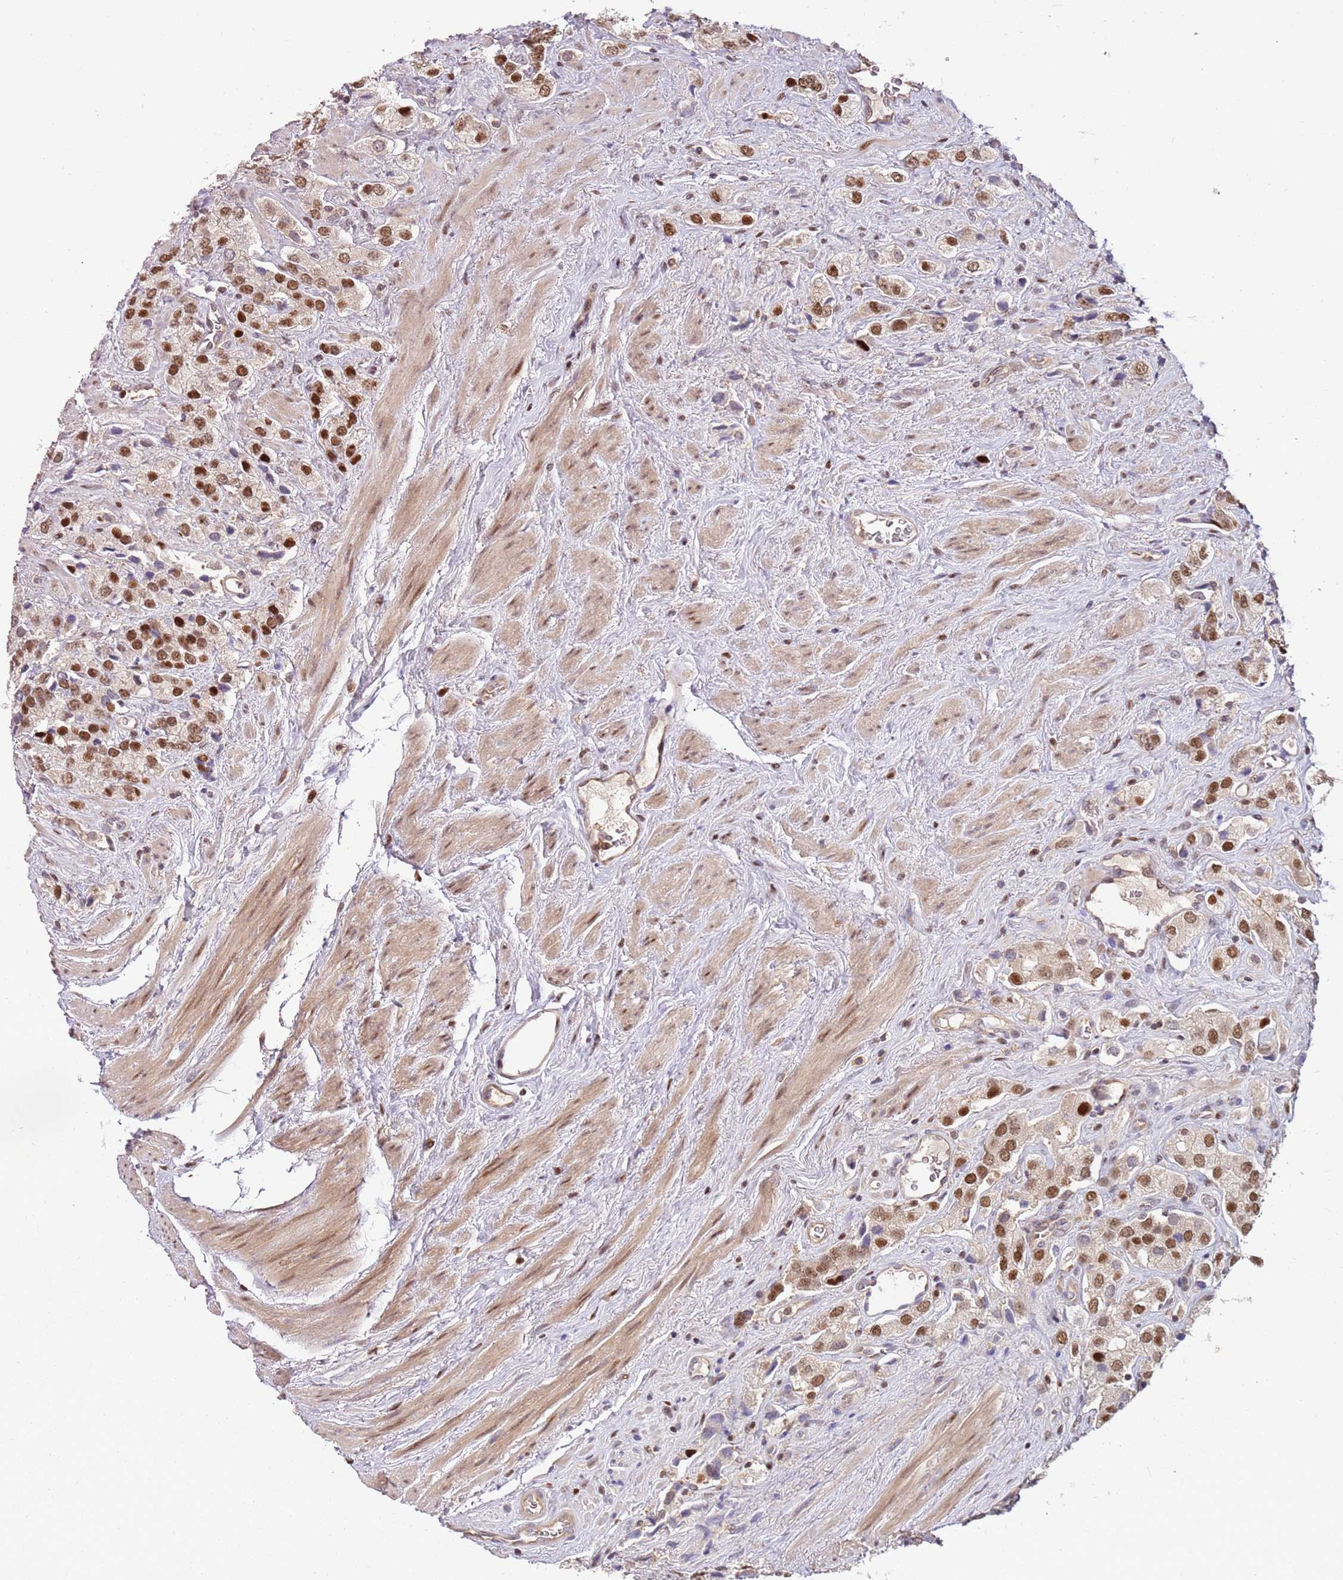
{"staining": {"intensity": "moderate", "quantity": ">75%", "location": "nuclear"}, "tissue": "prostate cancer", "cell_type": "Tumor cells", "image_type": "cancer", "snomed": [{"axis": "morphology", "description": "Adenocarcinoma, High grade"}, {"axis": "topography", "description": "Prostate and seminal vesicle, NOS"}], "caption": "The histopathology image displays a brown stain indicating the presence of a protein in the nuclear of tumor cells in adenocarcinoma (high-grade) (prostate). (DAB IHC, brown staining for protein, blue staining for nuclei).", "gene": "GSTO2", "patient": {"sex": "male", "age": 64}}